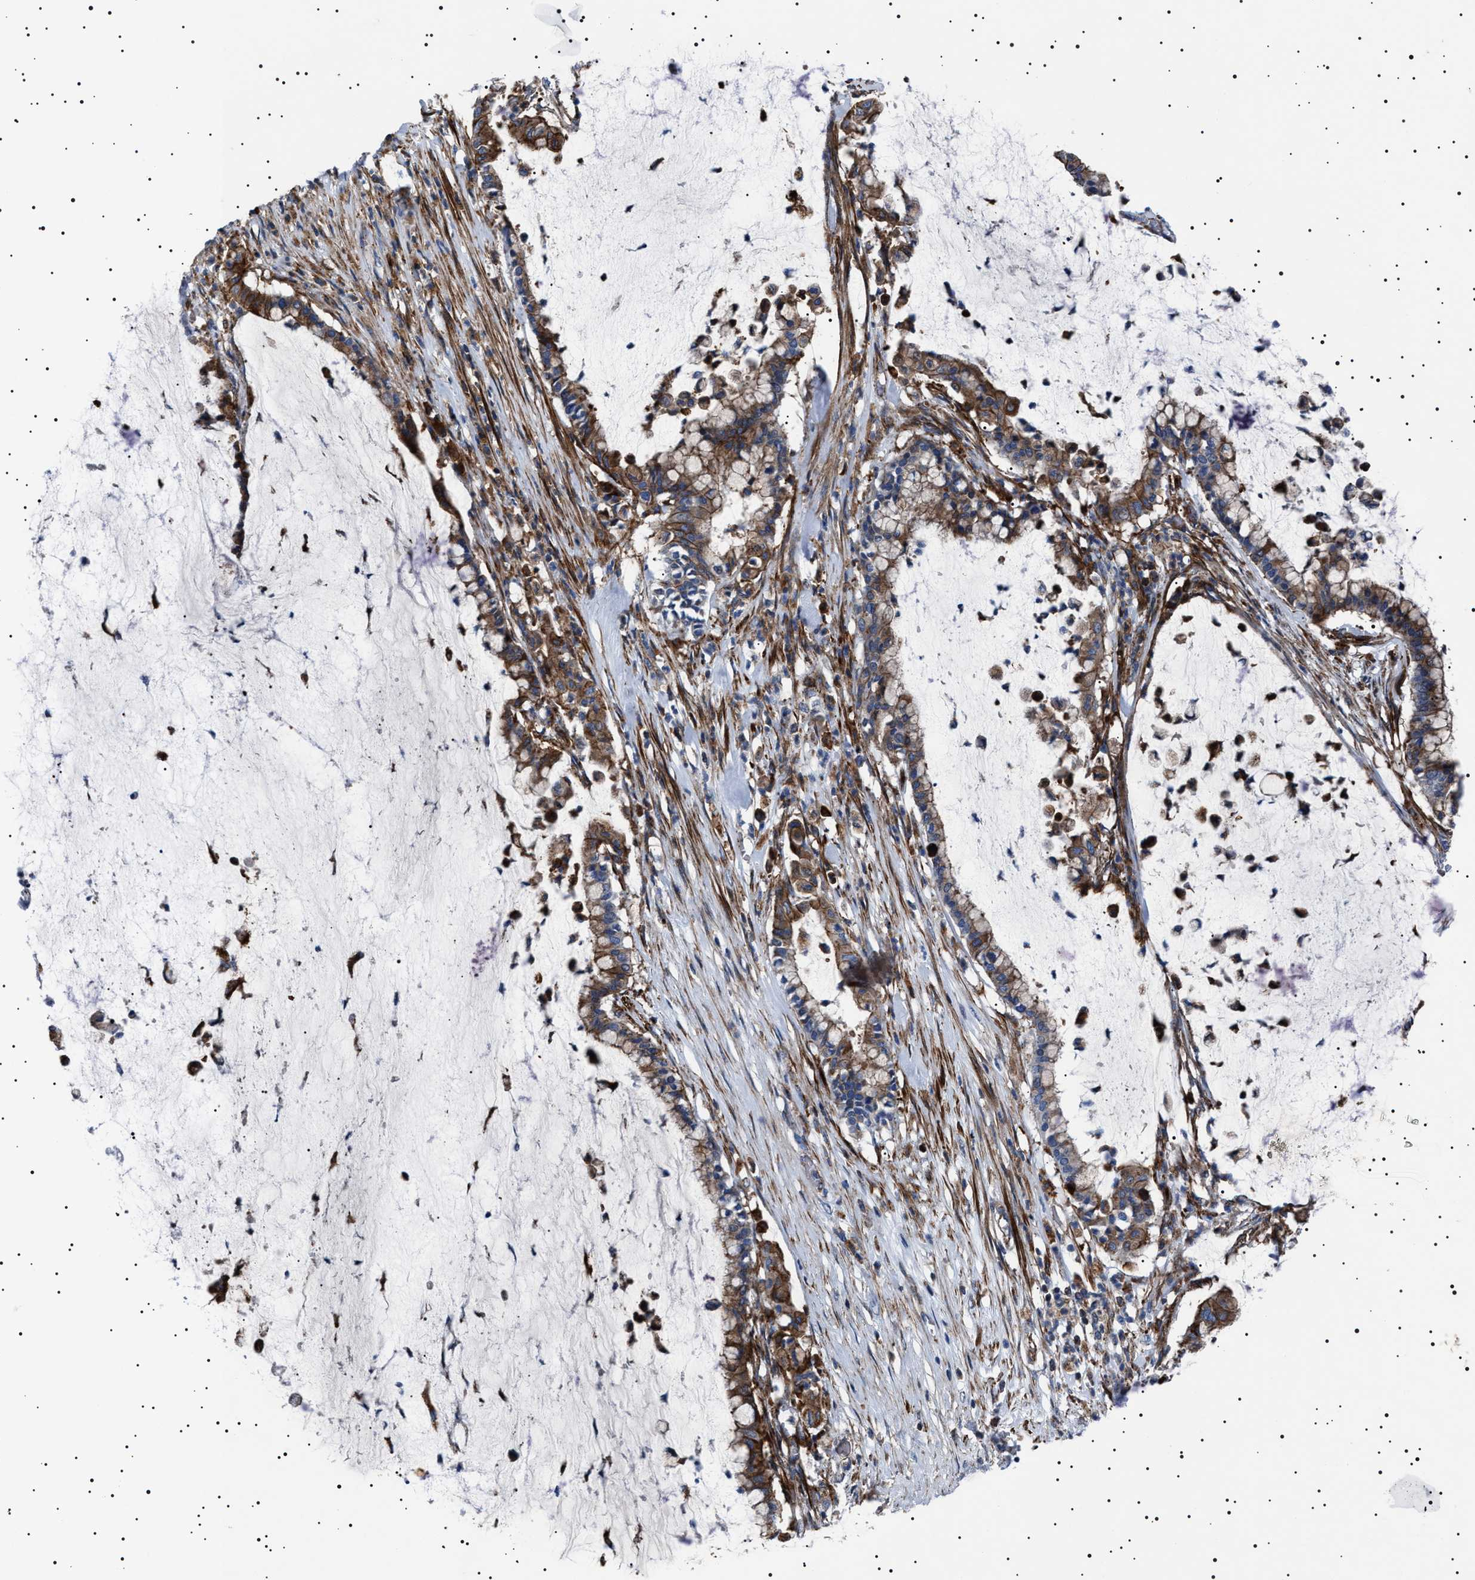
{"staining": {"intensity": "moderate", "quantity": ">75%", "location": "cytoplasmic/membranous"}, "tissue": "pancreatic cancer", "cell_type": "Tumor cells", "image_type": "cancer", "snomed": [{"axis": "morphology", "description": "Adenocarcinoma, NOS"}, {"axis": "topography", "description": "Pancreas"}], "caption": "Tumor cells reveal medium levels of moderate cytoplasmic/membranous staining in about >75% of cells in human pancreatic cancer (adenocarcinoma).", "gene": "NEU1", "patient": {"sex": "male", "age": 41}}